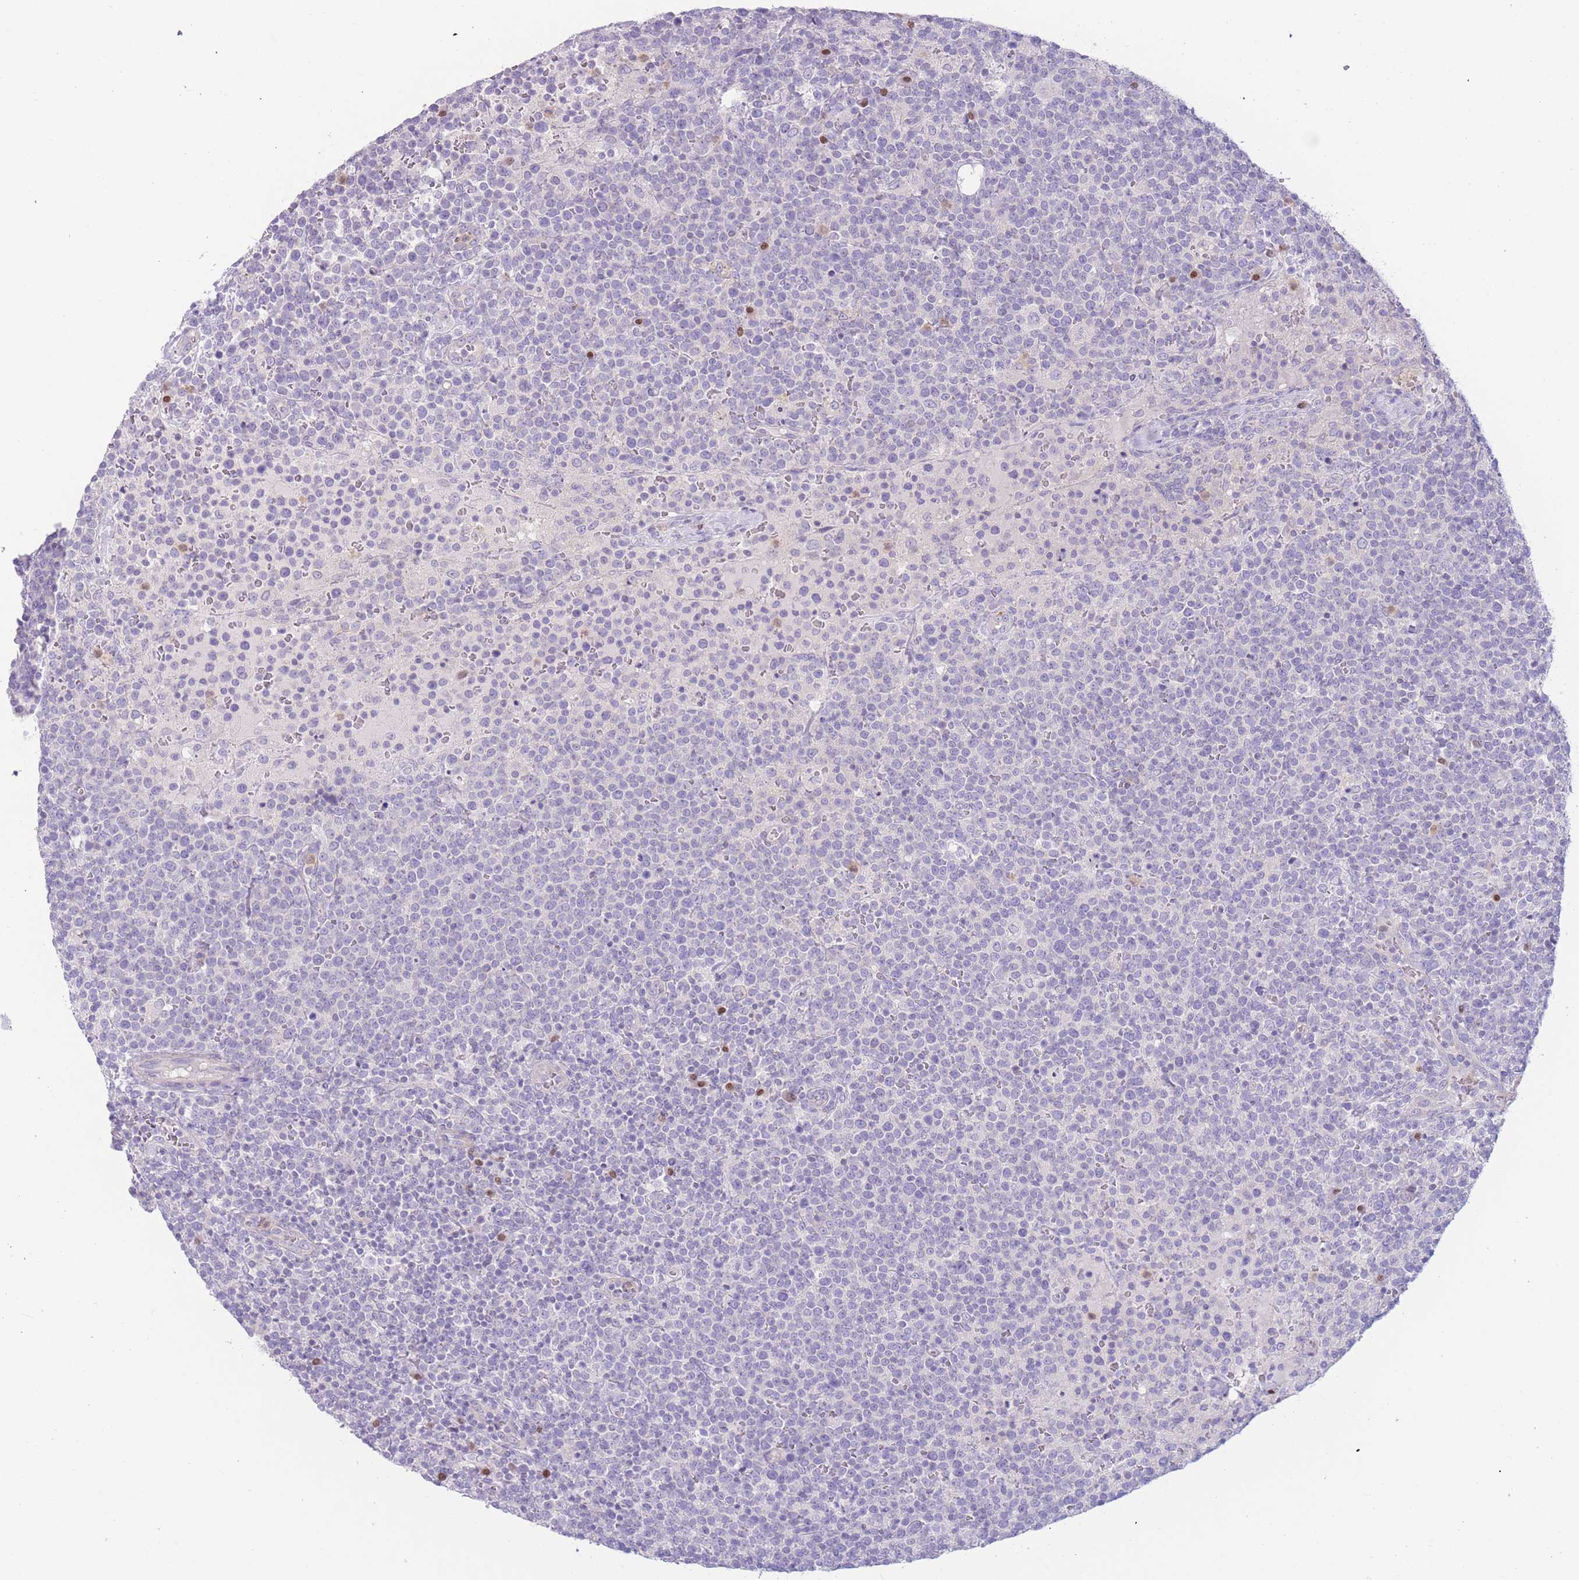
{"staining": {"intensity": "negative", "quantity": "none", "location": "none"}, "tissue": "lymphoma", "cell_type": "Tumor cells", "image_type": "cancer", "snomed": [{"axis": "morphology", "description": "Malignant lymphoma, non-Hodgkin's type, High grade"}, {"axis": "topography", "description": "Lymph node"}], "caption": "This is an immunohistochemistry photomicrograph of human high-grade malignant lymphoma, non-Hodgkin's type. There is no positivity in tumor cells.", "gene": "BHLHA15", "patient": {"sex": "male", "age": 61}}